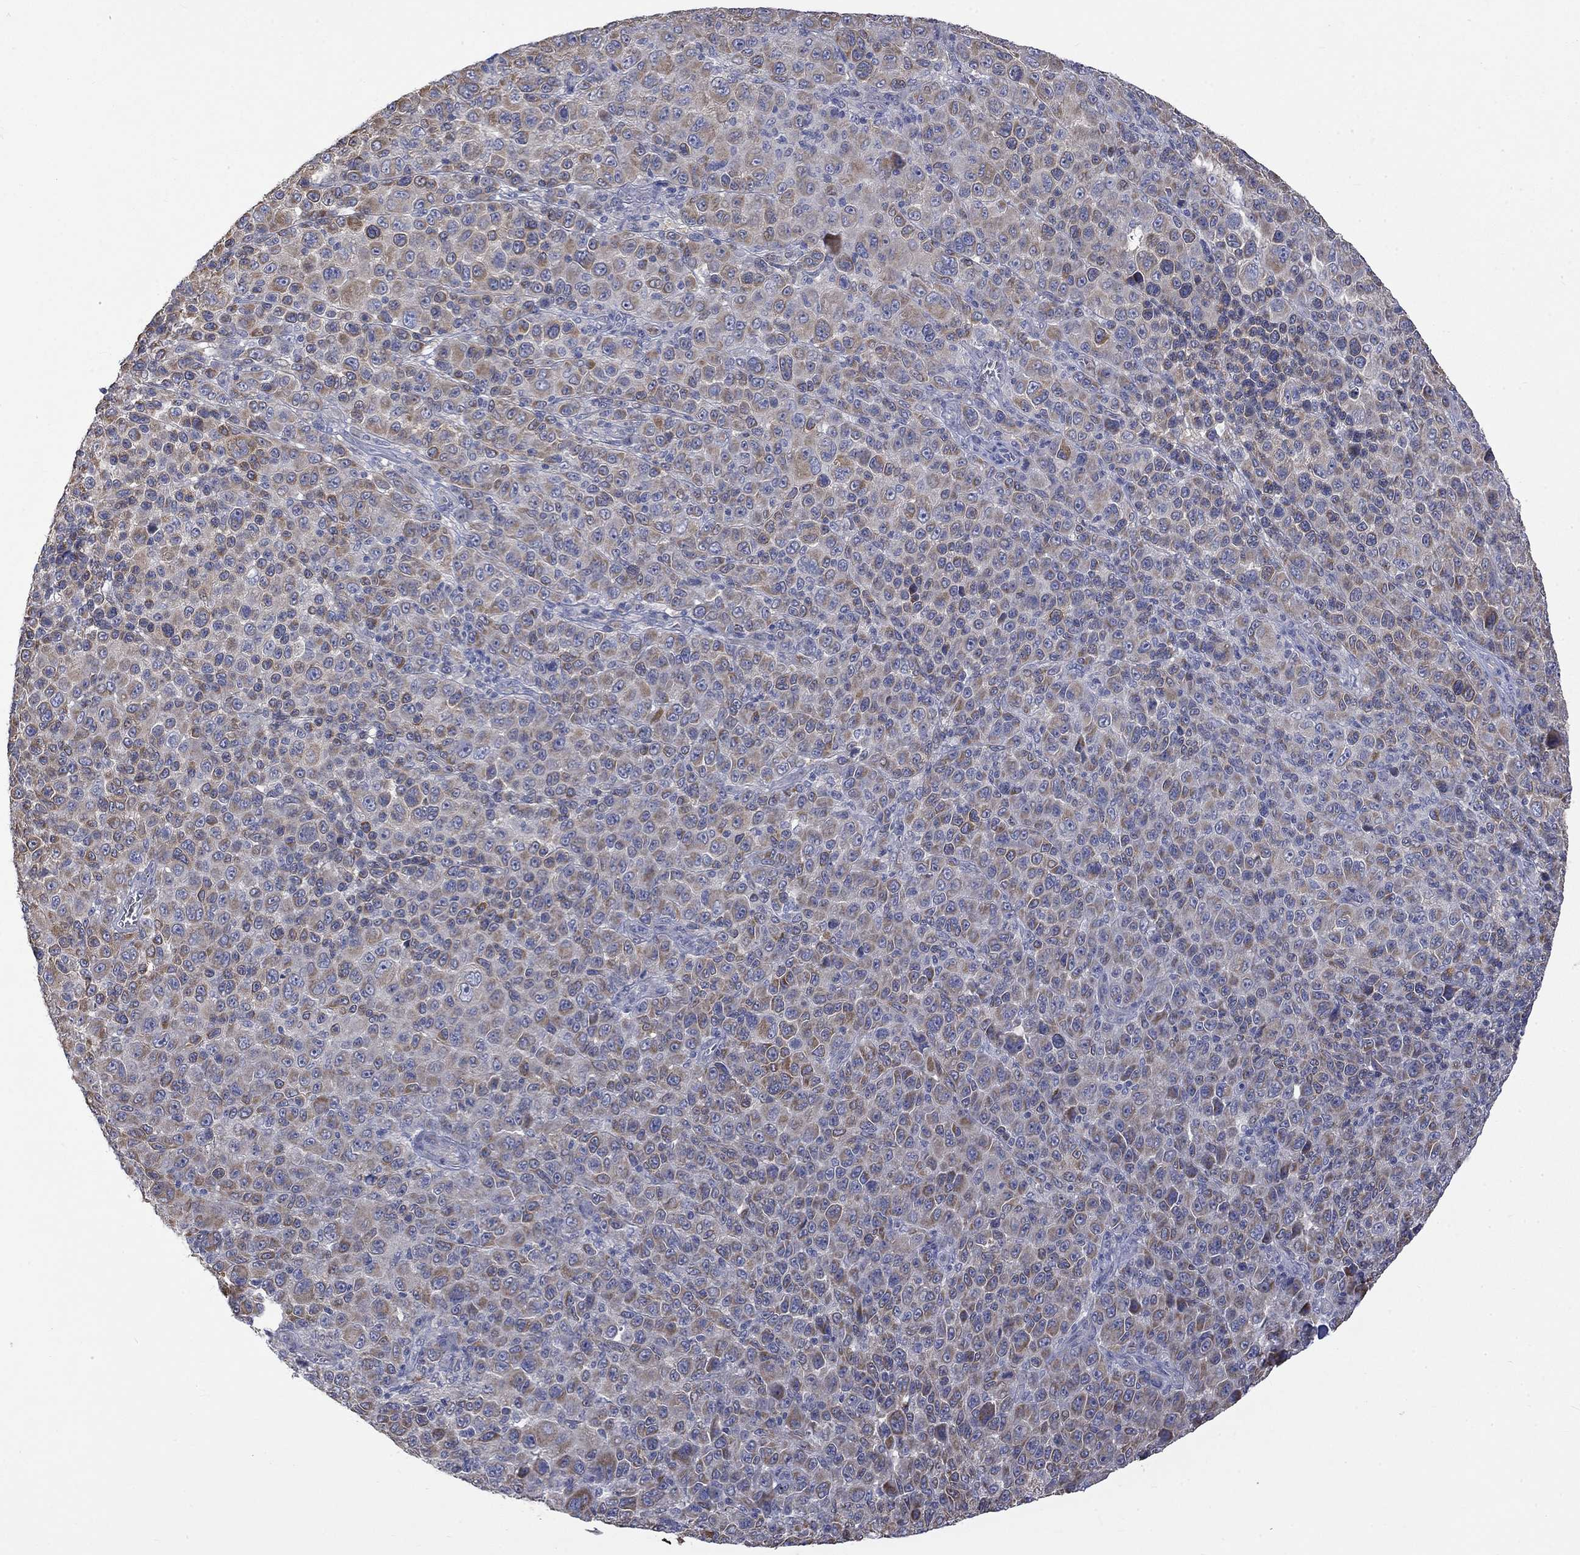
{"staining": {"intensity": "weak", "quantity": ">75%", "location": "cytoplasmic/membranous"}, "tissue": "melanoma", "cell_type": "Tumor cells", "image_type": "cancer", "snomed": [{"axis": "morphology", "description": "Malignant melanoma, NOS"}, {"axis": "topography", "description": "Skin"}], "caption": "Malignant melanoma tissue shows weak cytoplasmic/membranous staining in about >75% of tumor cells, visualized by immunohistochemistry. The staining was performed using DAB to visualize the protein expression in brown, while the nuclei were stained in blue with hematoxylin (Magnification: 20x).", "gene": "CAMKK2", "patient": {"sex": "female", "age": 57}}